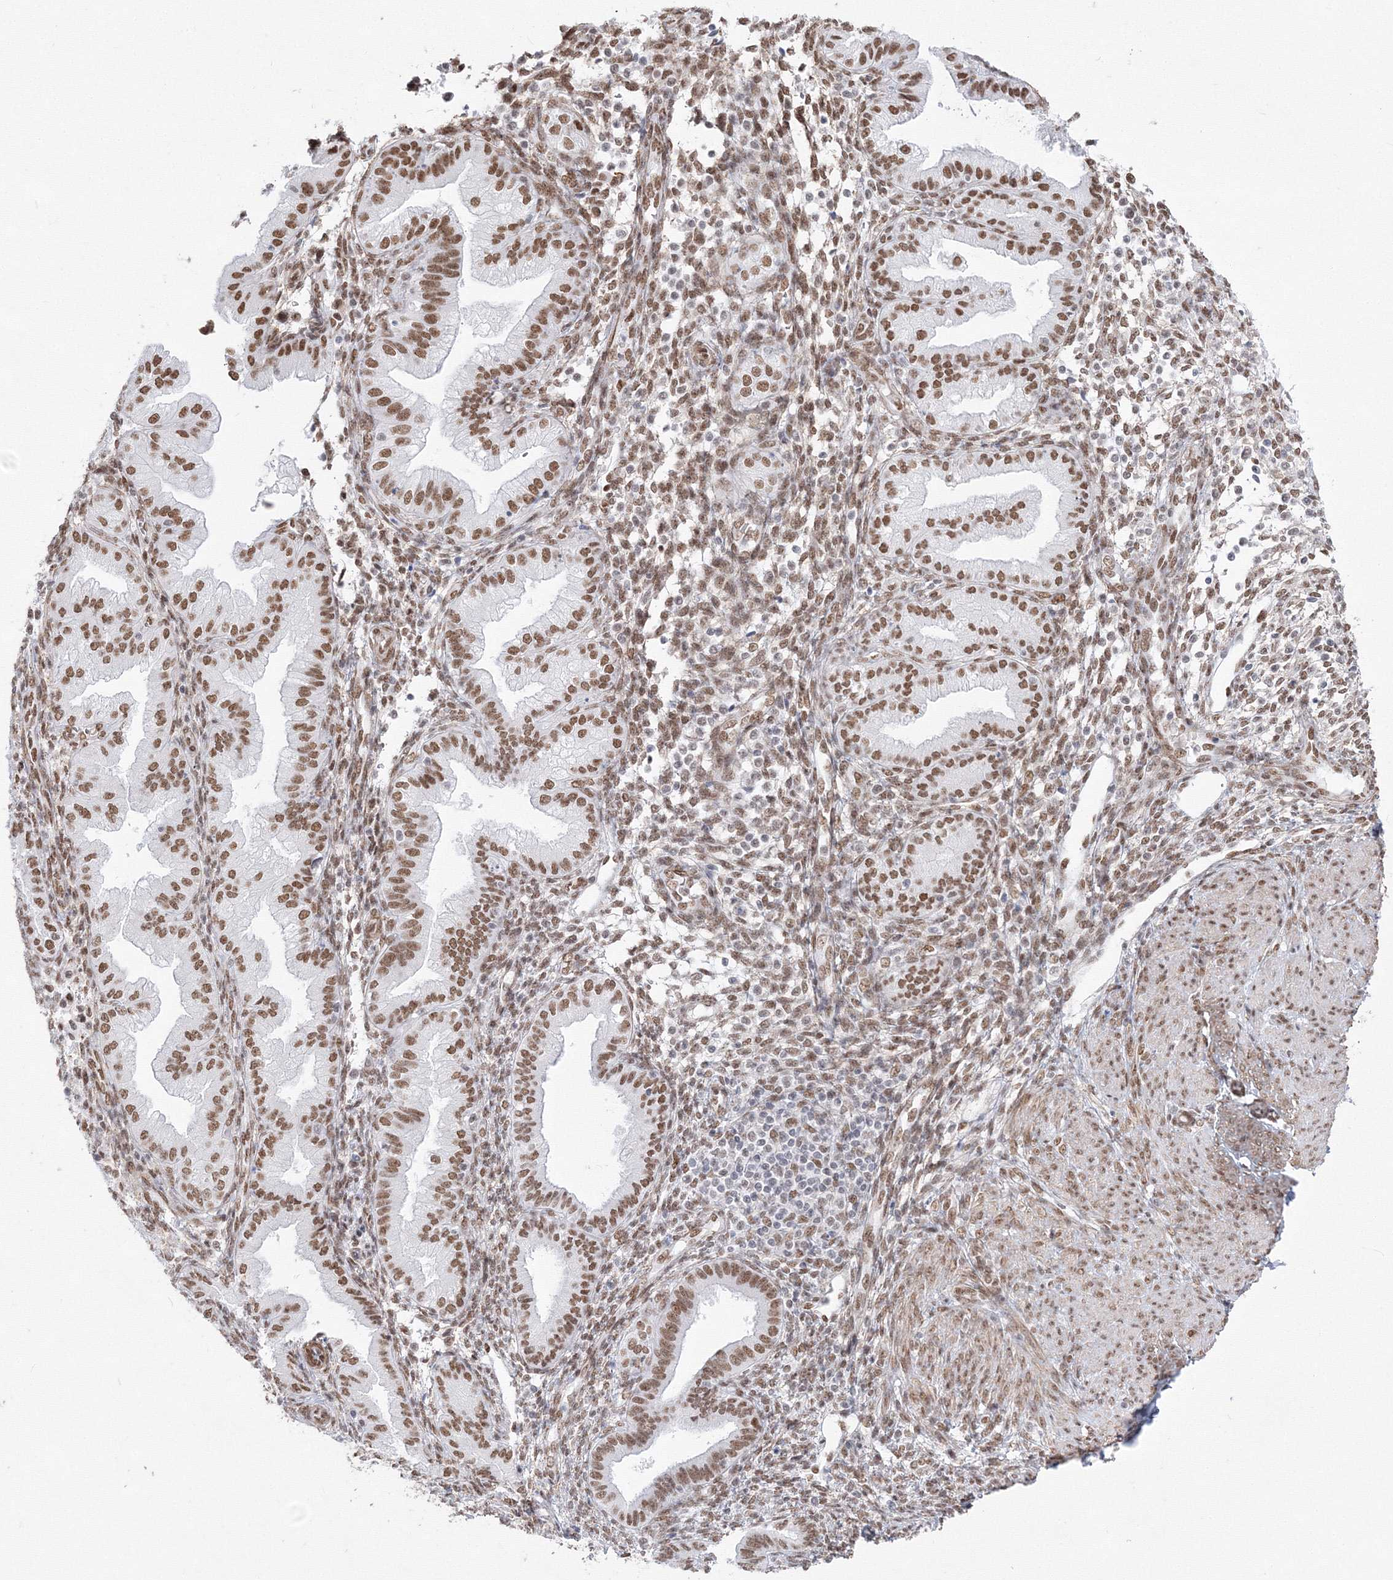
{"staining": {"intensity": "moderate", "quantity": ">75%", "location": "nuclear"}, "tissue": "endometrium", "cell_type": "Cells in endometrial stroma", "image_type": "normal", "snomed": [{"axis": "morphology", "description": "Normal tissue, NOS"}, {"axis": "topography", "description": "Endometrium"}], "caption": "Approximately >75% of cells in endometrial stroma in benign human endometrium reveal moderate nuclear protein positivity as visualized by brown immunohistochemical staining.", "gene": "ZNF638", "patient": {"sex": "female", "age": 53}}